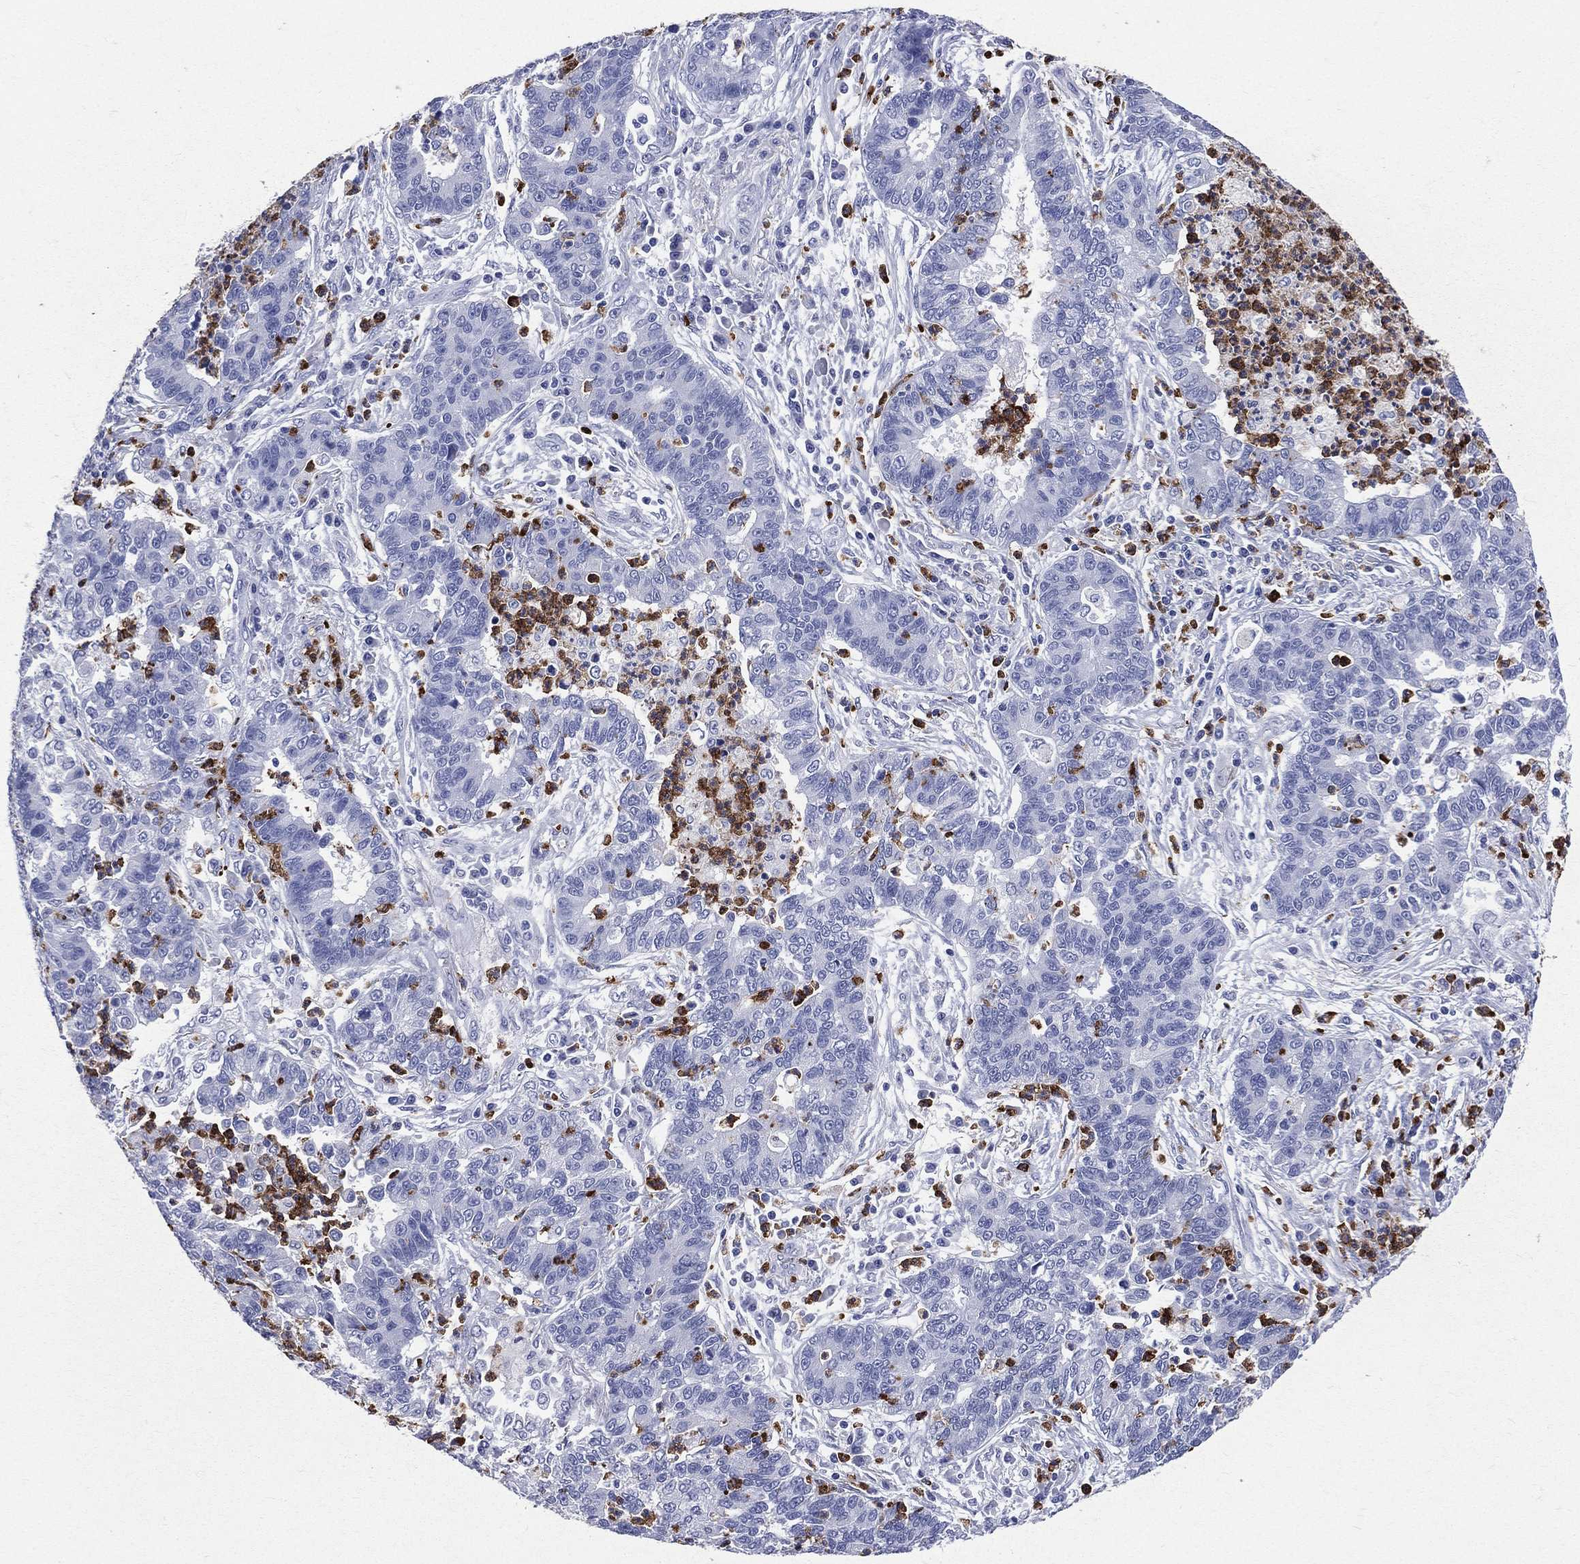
{"staining": {"intensity": "negative", "quantity": "none", "location": "none"}, "tissue": "lung cancer", "cell_type": "Tumor cells", "image_type": "cancer", "snomed": [{"axis": "morphology", "description": "Adenocarcinoma, NOS"}, {"axis": "topography", "description": "Lung"}], "caption": "This is an immunohistochemistry photomicrograph of lung adenocarcinoma. There is no expression in tumor cells.", "gene": "PGLYRP1", "patient": {"sex": "female", "age": 57}}